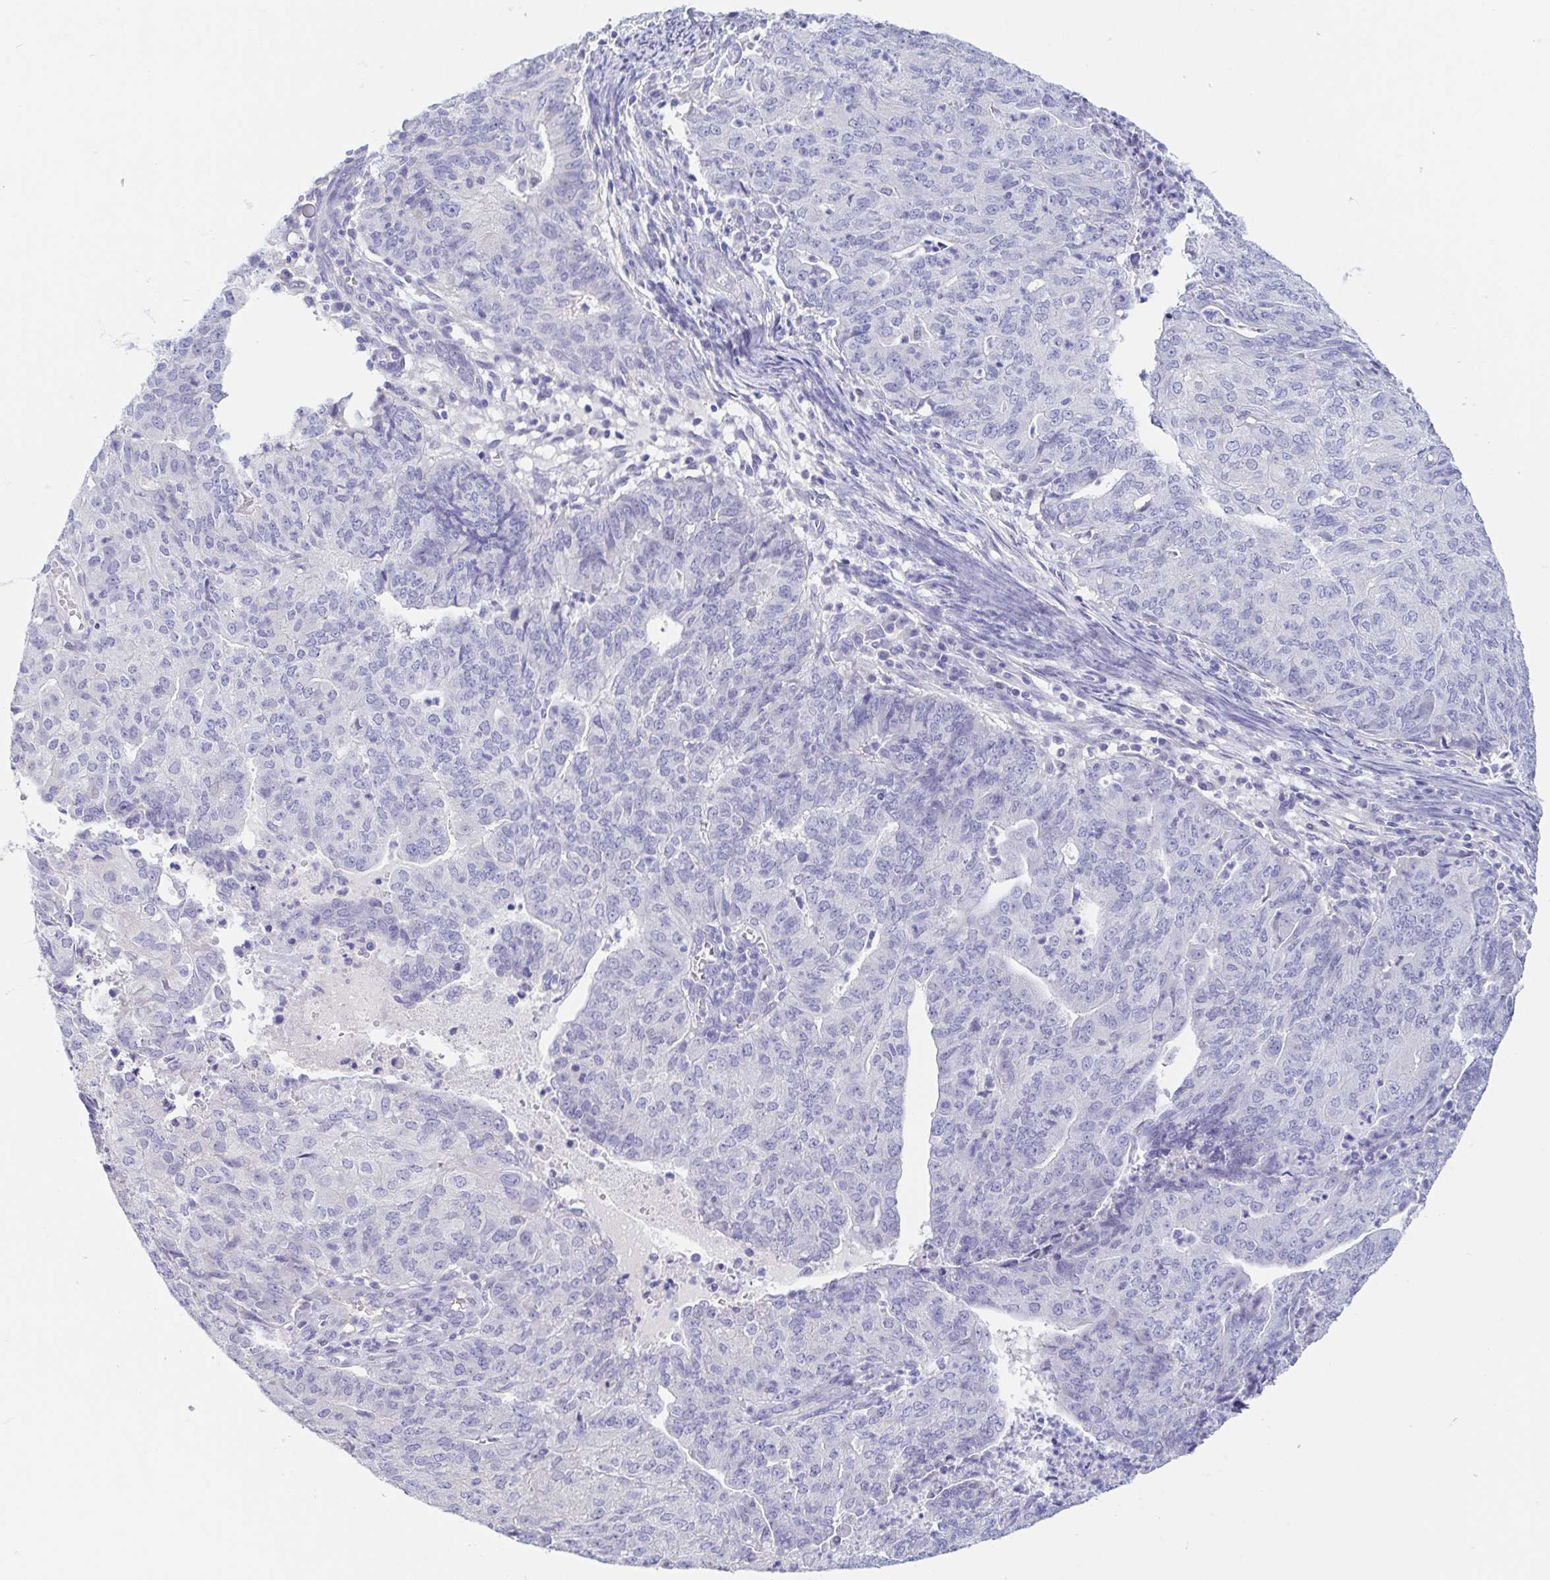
{"staining": {"intensity": "negative", "quantity": "none", "location": "none"}, "tissue": "endometrial cancer", "cell_type": "Tumor cells", "image_type": "cancer", "snomed": [{"axis": "morphology", "description": "Adenocarcinoma, NOS"}, {"axis": "topography", "description": "Endometrium"}], "caption": "Immunohistochemistry (IHC) histopathology image of neoplastic tissue: human adenocarcinoma (endometrial) stained with DAB exhibits no significant protein staining in tumor cells. (DAB immunohistochemistry (IHC) visualized using brightfield microscopy, high magnification).", "gene": "TREH", "patient": {"sex": "female", "age": 82}}